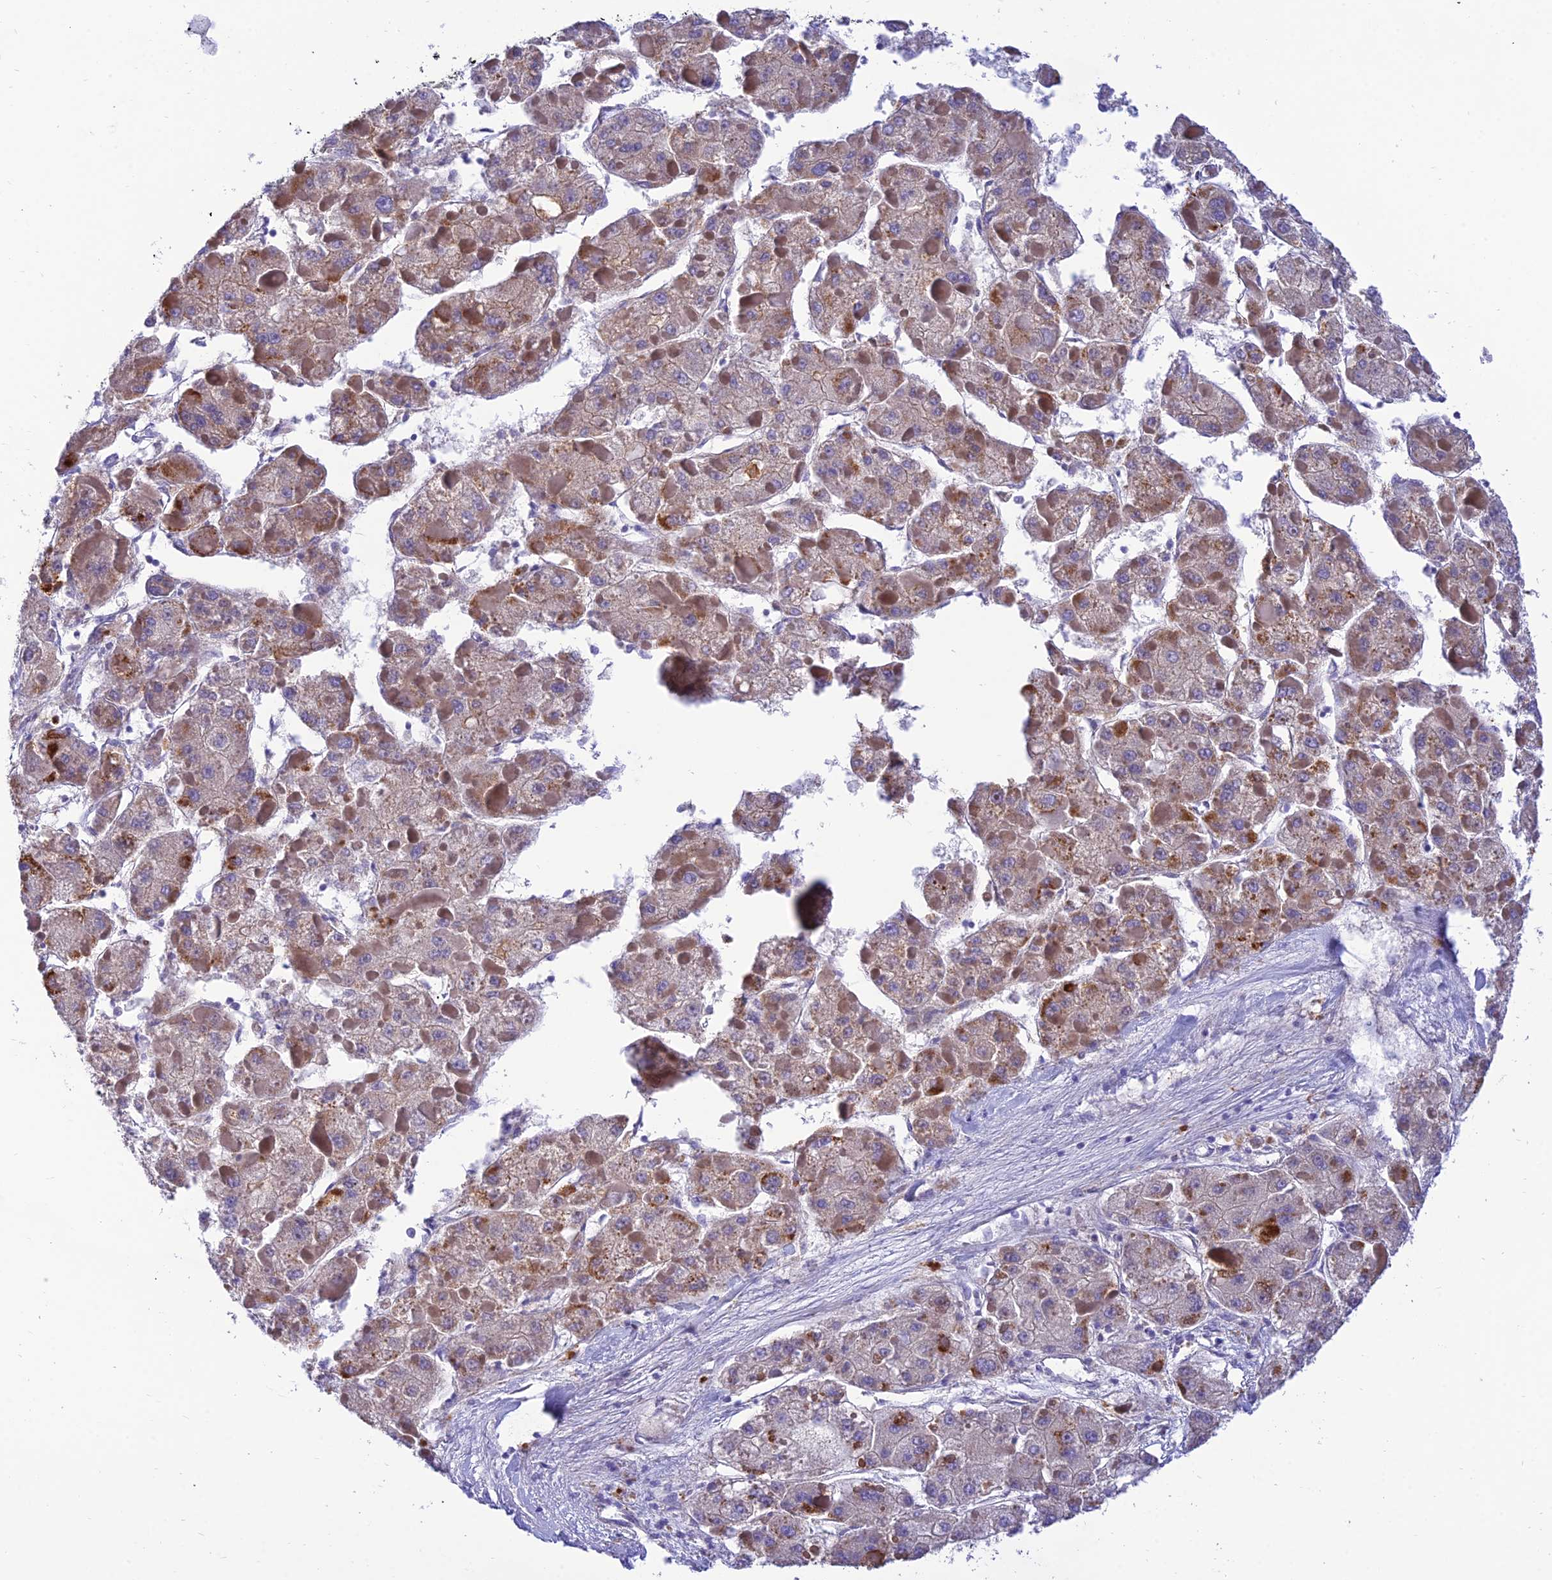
{"staining": {"intensity": "moderate", "quantity": "<25%", "location": "cytoplasmic/membranous"}, "tissue": "liver cancer", "cell_type": "Tumor cells", "image_type": "cancer", "snomed": [{"axis": "morphology", "description": "Carcinoma, Hepatocellular, NOS"}, {"axis": "topography", "description": "Liver"}], "caption": "High-magnification brightfield microscopy of liver cancer (hepatocellular carcinoma) stained with DAB (3,3'-diaminobenzidine) (brown) and counterstained with hematoxylin (blue). tumor cells exhibit moderate cytoplasmic/membranous staining is seen in approximately<25% of cells.", "gene": "CCDC157", "patient": {"sex": "female", "age": 73}}